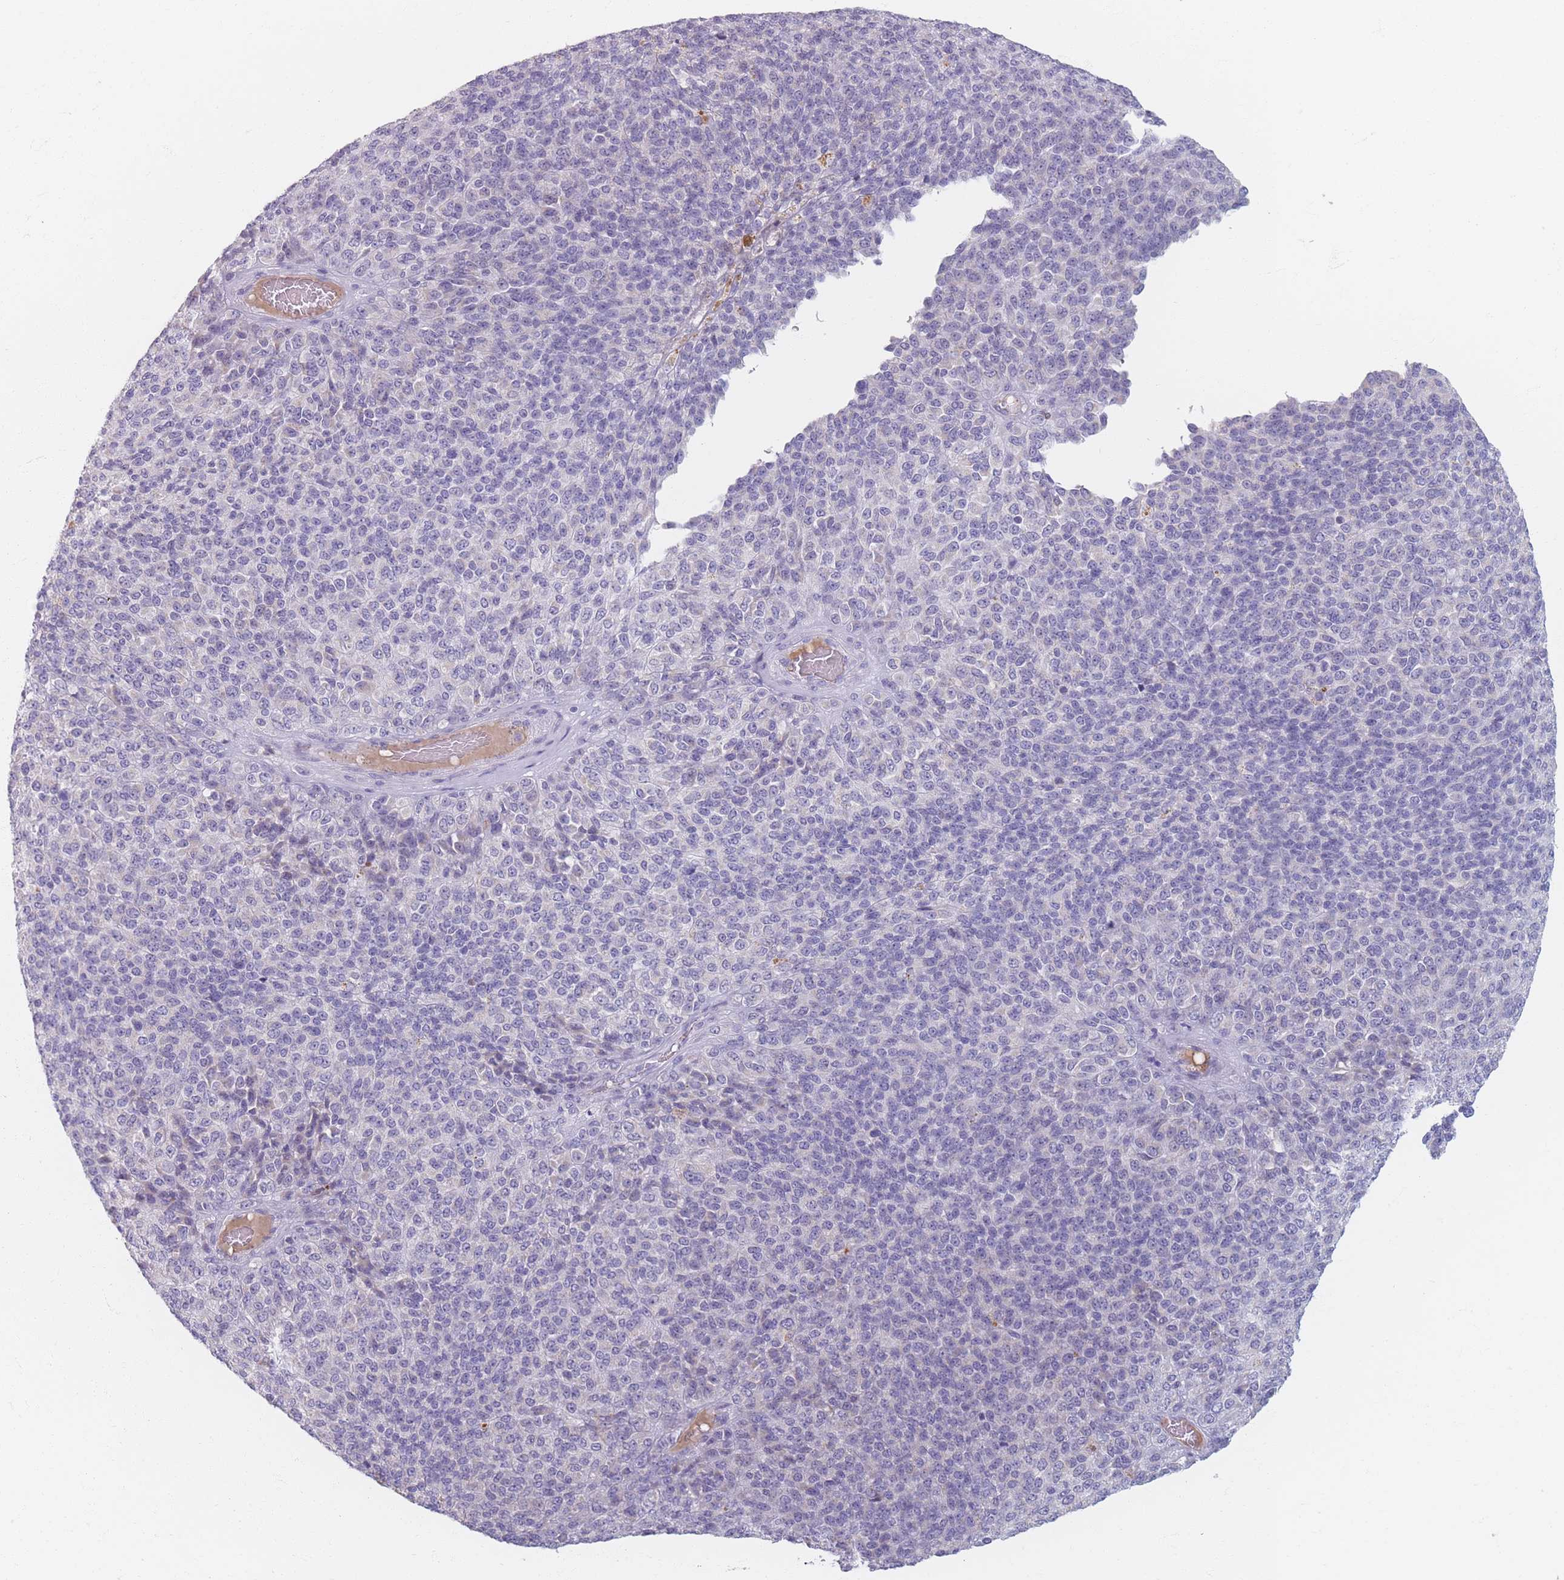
{"staining": {"intensity": "negative", "quantity": "none", "location": "none"}, "tissue": "melanoma", "cell_type": "Tumor cells", "image_type": "cancer", "snomed": [{"axis": "morphology", "description": "Malignant melanoma, Metastatic site"}, {"axis": "topography", "description": "Brain"}], "caption": "Protein analysis of melanoma exhibits no significant expression in tumor cells.", "gene": "PIGM", "patient": {"sex": "female", "age": 56}}